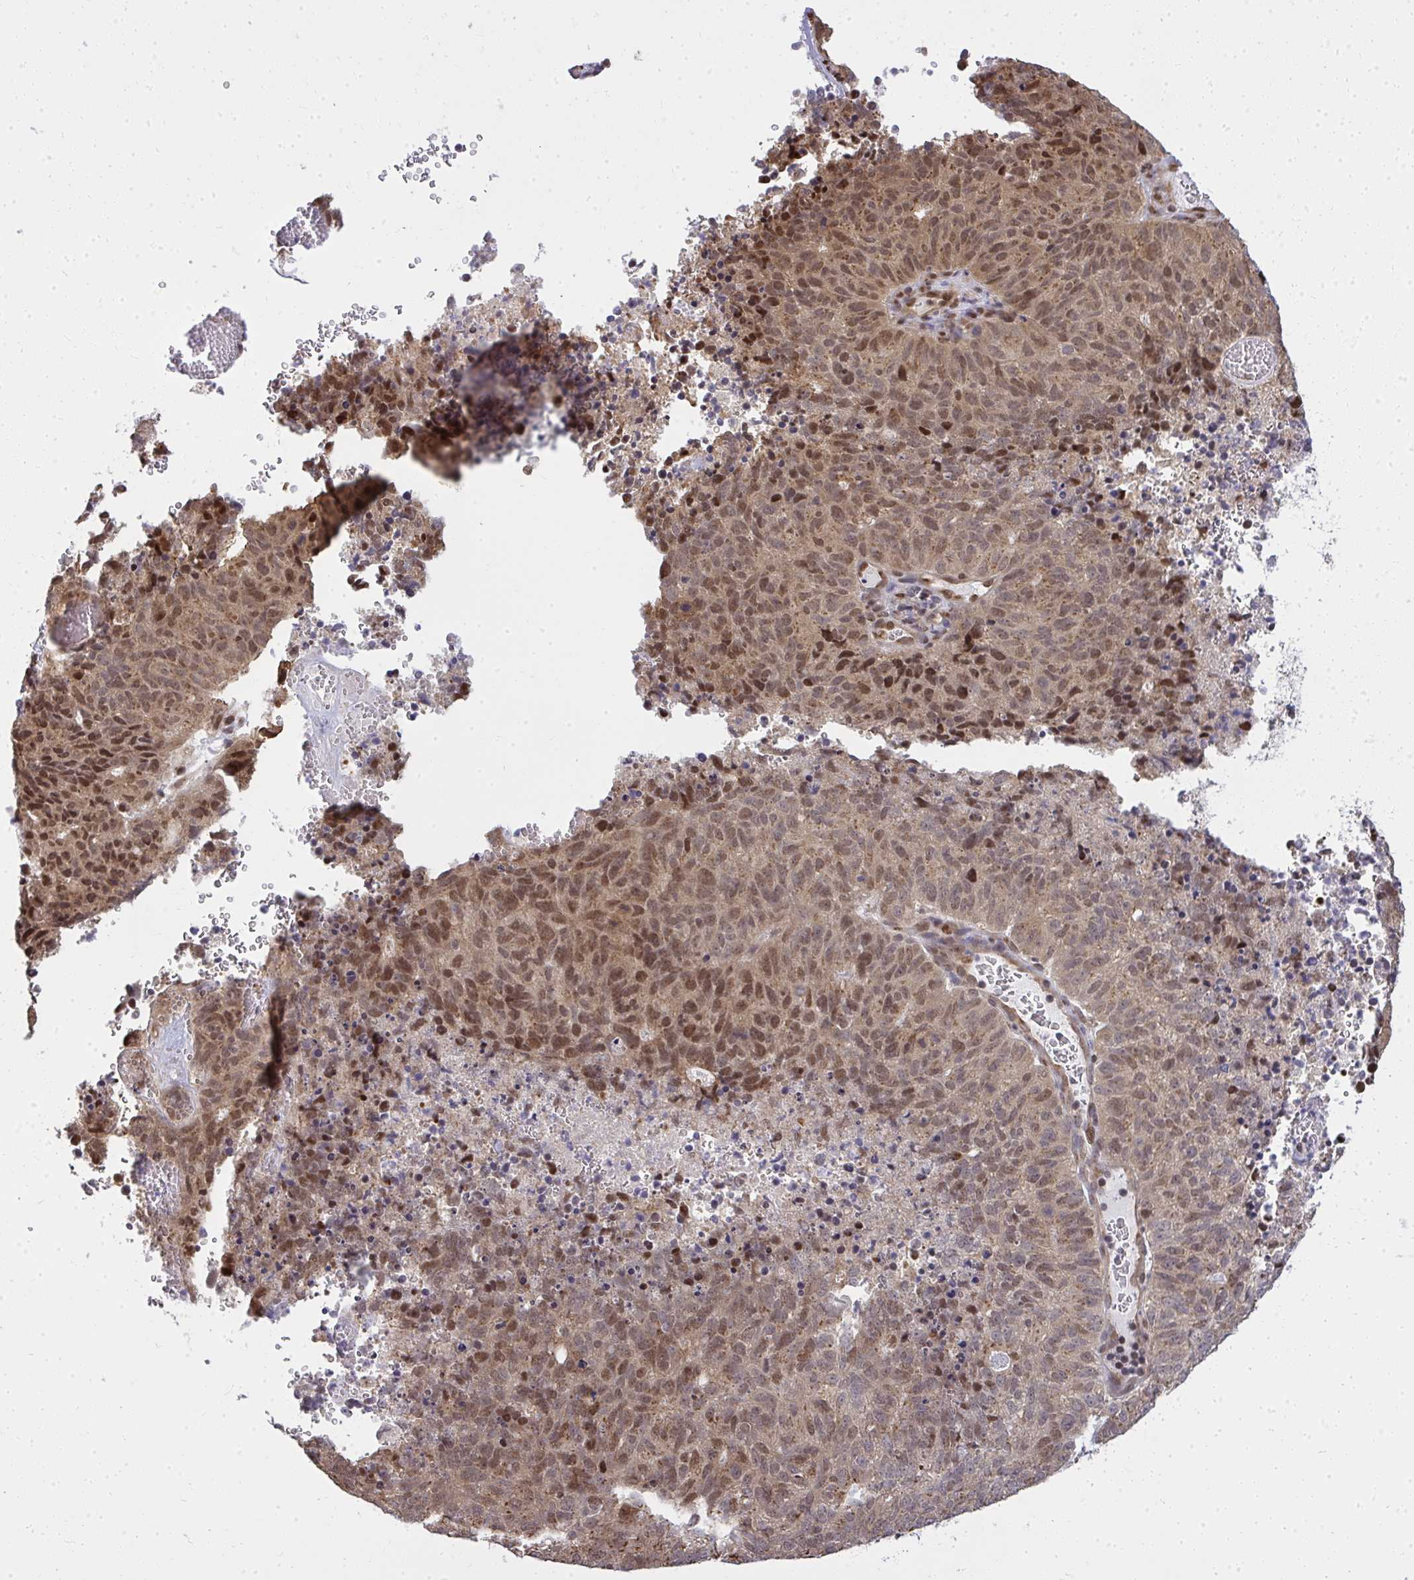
{"staining": {"intensity": "moderate", "quantity": "25%-75%", "location": "cytoplasmic/membranous,nuclear"}, "tissue": "cervical cancer", "cell_type": "Tumor cells", "image_type": "cancer", "snomed": [{"axis": "morphology", "description": "Adenocarcinoma, NOS"}, {"axis": "topography", "description": "Cervix"}], "caption": "Immunohistochemistry (IHC) of cervical cancer (adenocarcinoma) shows medium levels of moderate cytoplasmic/membranous and nuclear expression in approximately 25%-75% of tumor cells.", "gene": "PIGY", "patient": {"sex": "female", "age": 38}}